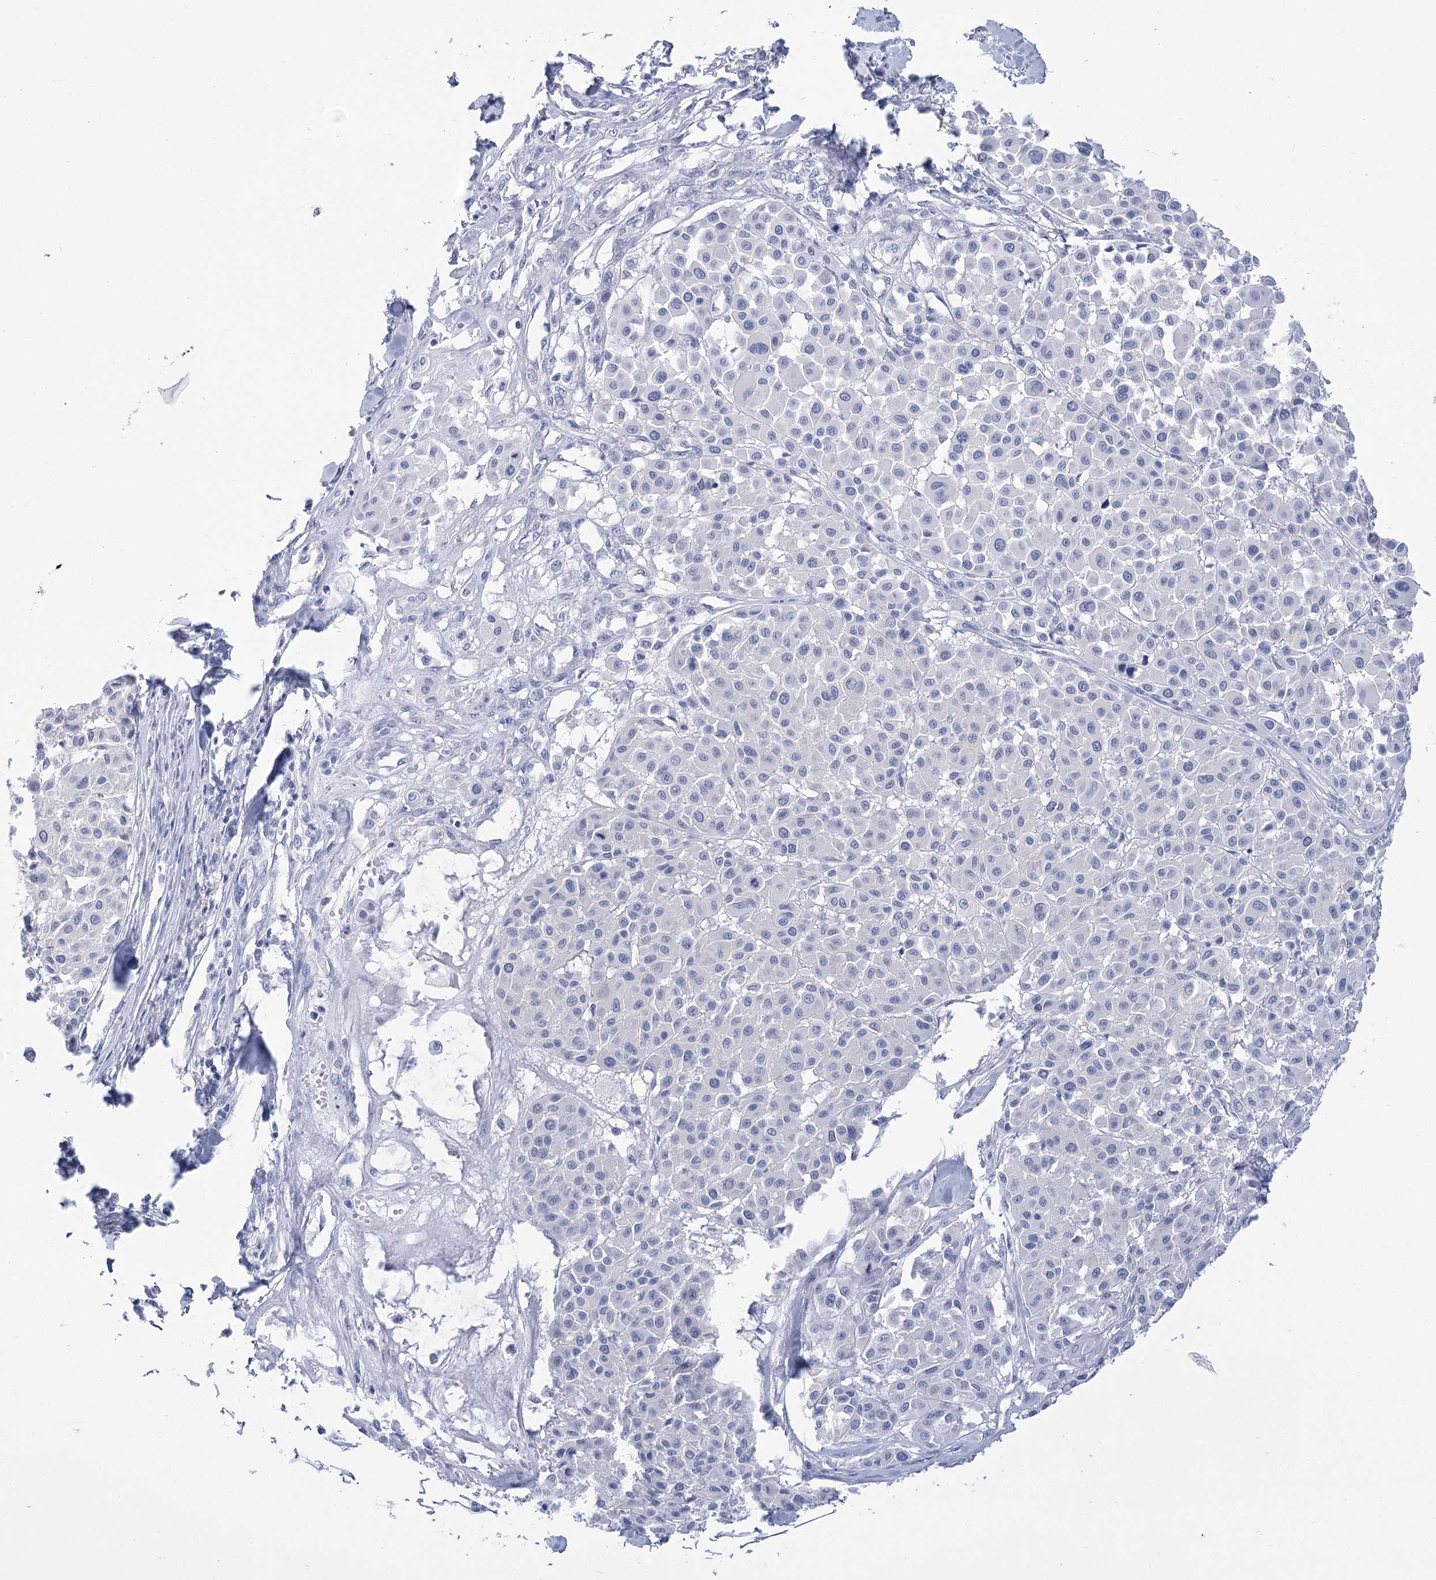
{"staining": {"intensity": "negative", "quantity": "none", "location": "none"}, "tissue": "melanoma", "cell_type": "Tumor cells", "image_type": "cancer", "snomed": [{"axis": "morphology", "description": "Malignant melanoma, Metastatic site"}, {"axis": "topography", "description": "Soft tissue"}], "caption": "Photomicrograph shows no significant protein expression in tumor cells of melanoma.", "gene": "PBLD", "patient": {"sex": "male", "age": 41}}